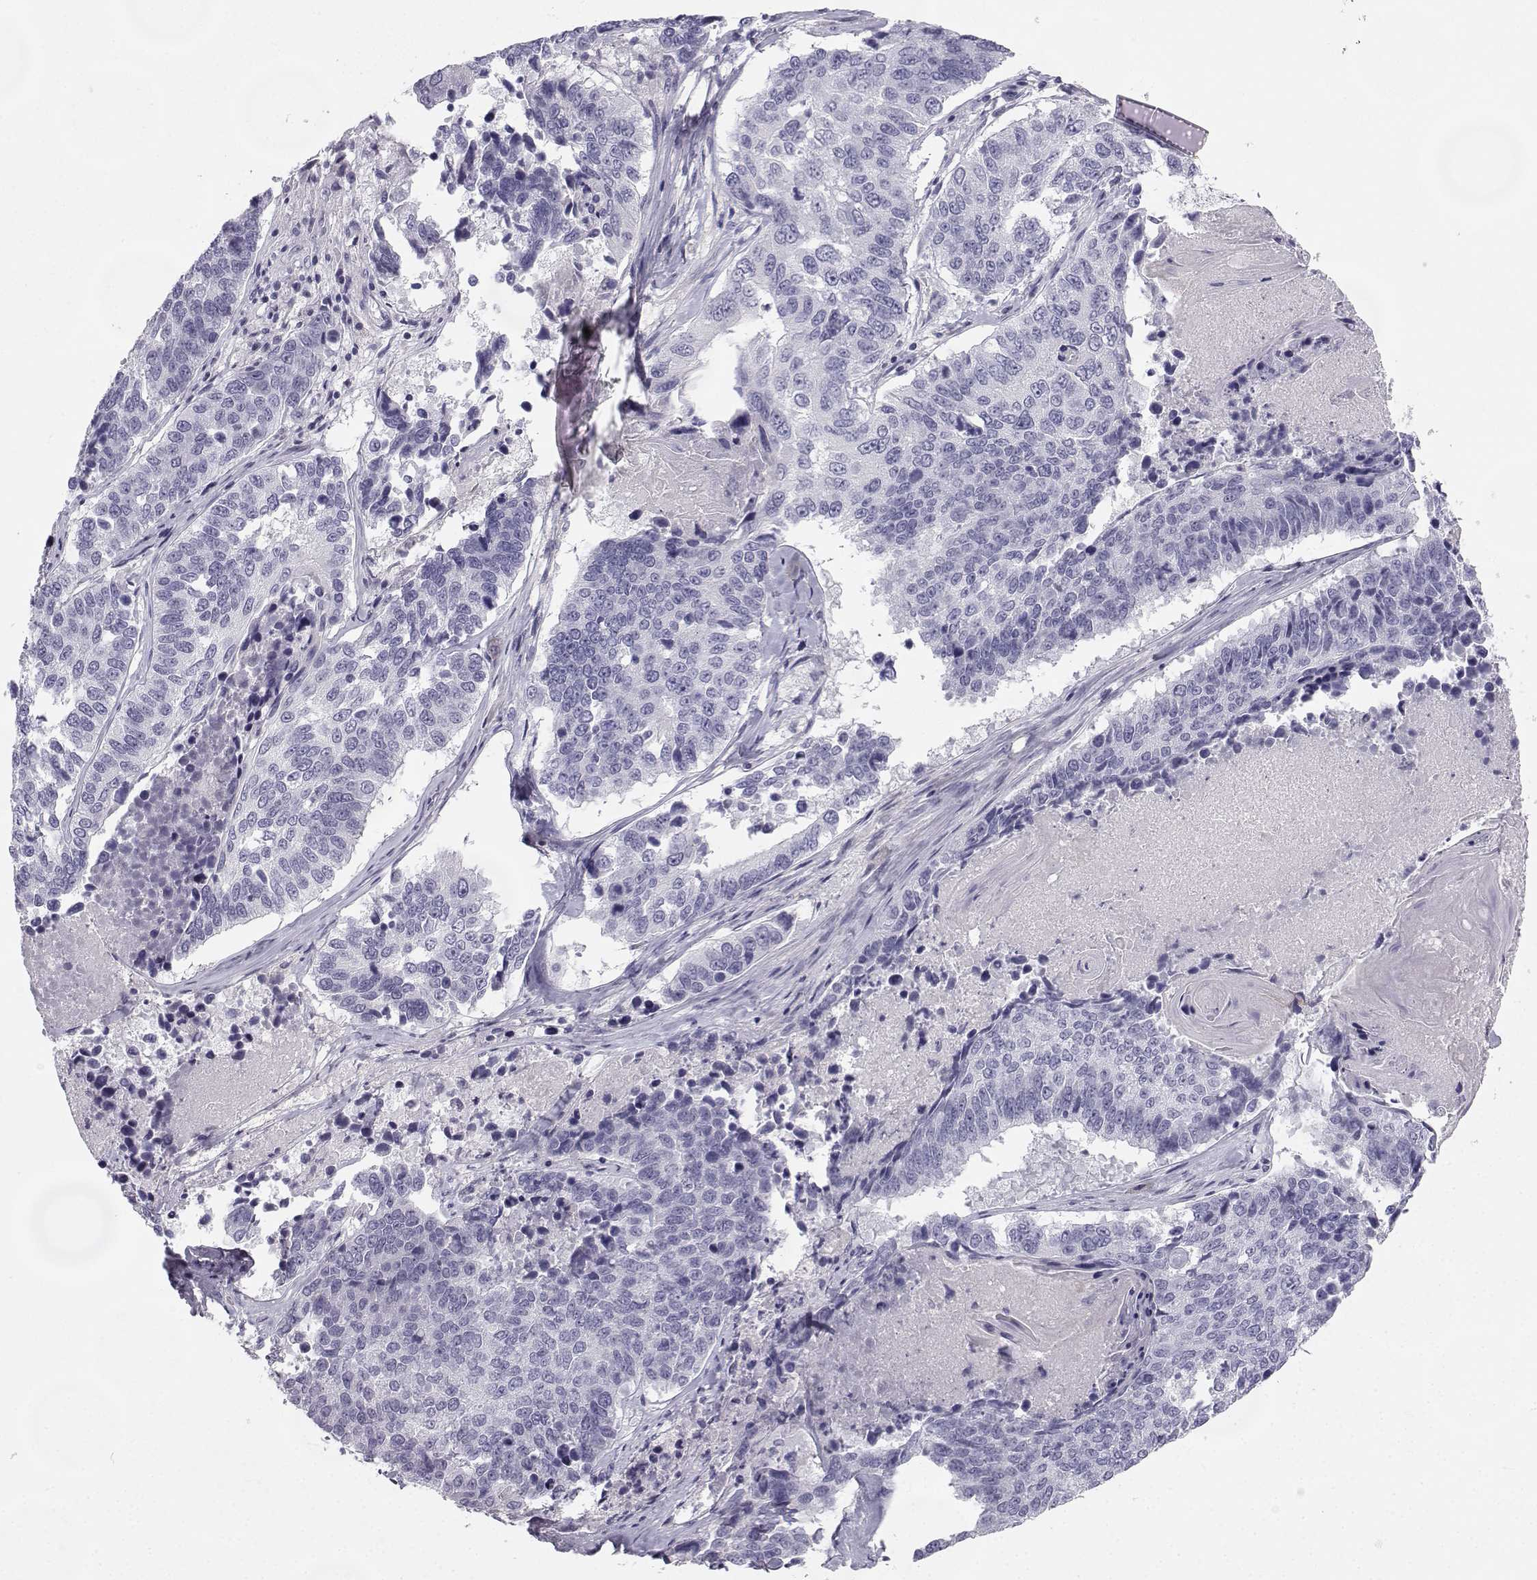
{"staining": {"intensity": "negative", "quantity": "none", "location": "none"}, "tissue": "lung cancer", "cell_type": "Tumor cells", "image_type": "cancer", "snomed": [{"axis": "morphology", "description": "Squamous cell carcinoma, NOS"}, {"axis": "topography", "description": "Lung"}], "caption": "DAB (3,3'-diaminobenzidine) immunohistochemical staining of lung cancer (squamous cell carcinoma) exhibits no significant expression in tumor cells.", "gene": "SYCE1", "patient": {"sex": "male", "age": 73}}